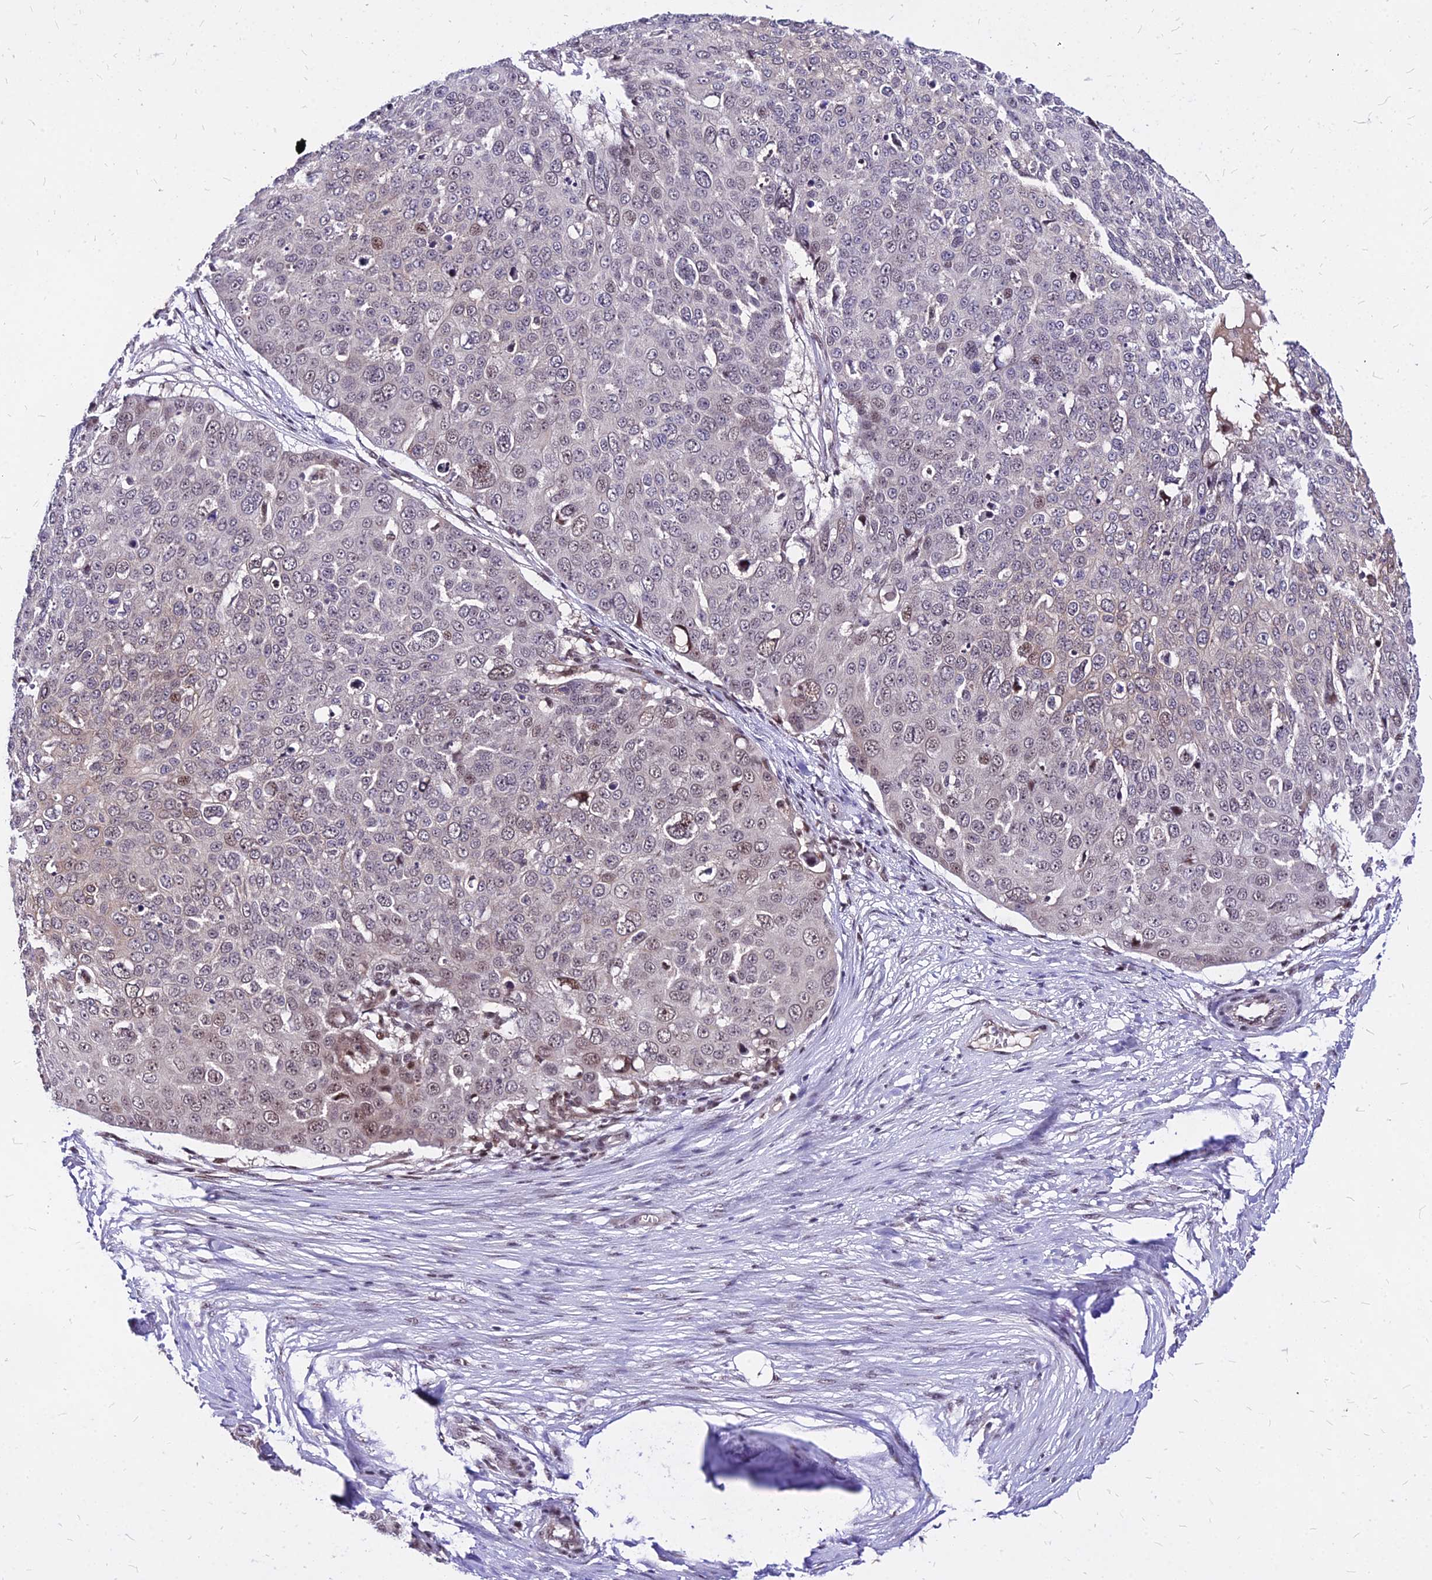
{"staining": {"intensity": "weak", "quantity": "<25%", "location": "nuclear"}, "tissue": "skin cancer", "cell_type": "Tumor cells", "image_type": "cancer", "snomed": [{"axis": "morphology", "description": "Squamous cell carcinoma, NOS"}, {"axis": "topography", "description": "Skin"}], "caption": "IHC of human skin cancer shows no staining in tumor cells.", "gene": "DDX55", "patient": {"sex": "male", "age": 71}}